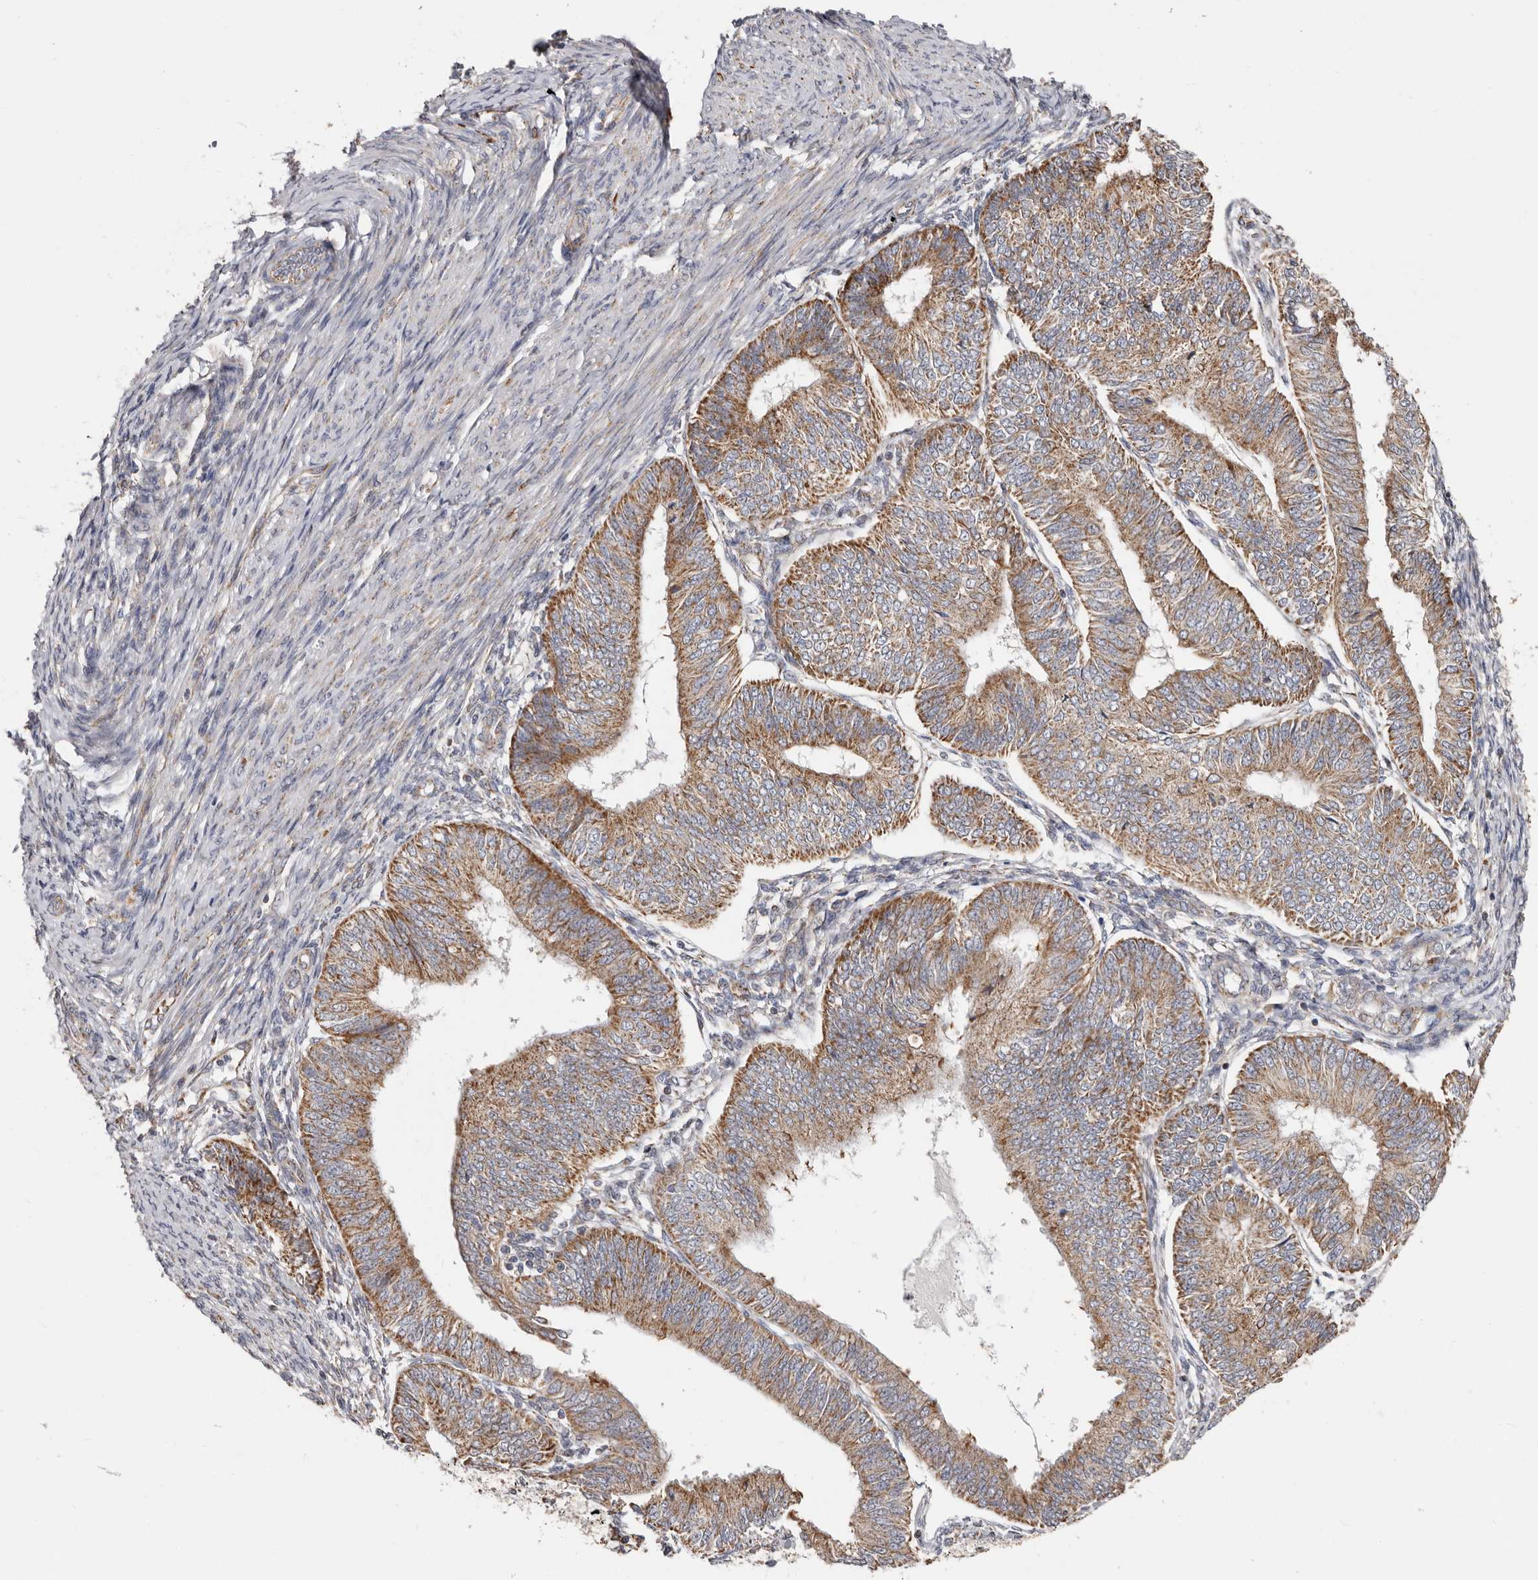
{"staining": {"intensity": "moderate", "quantity": ">75%", "location": "cytoplasmic/membranous"}, "tissue": "endometrial cancer", "cell_type": "Tumor cells", "image_type": "cancer", "snomed": [{"axis": "morphology", "description": "Adenocarcinoma, NOS"}, {"axis": "topography", "description": "Endometrium"}], "caption": "Immunohistochemistry (IHC) image of neoplastic tissue: human endometrial adenocarcinoma stained using immunohistochemistry (IHC) reveals medium levels of moderate protein expression localized specifically in the cytoplasmic/membranous of tumor cells, appearing as a cytoplasmic/membranous brown color.", "gene": "MRPL18", "patient": {"sex": "female", "age": 58}}